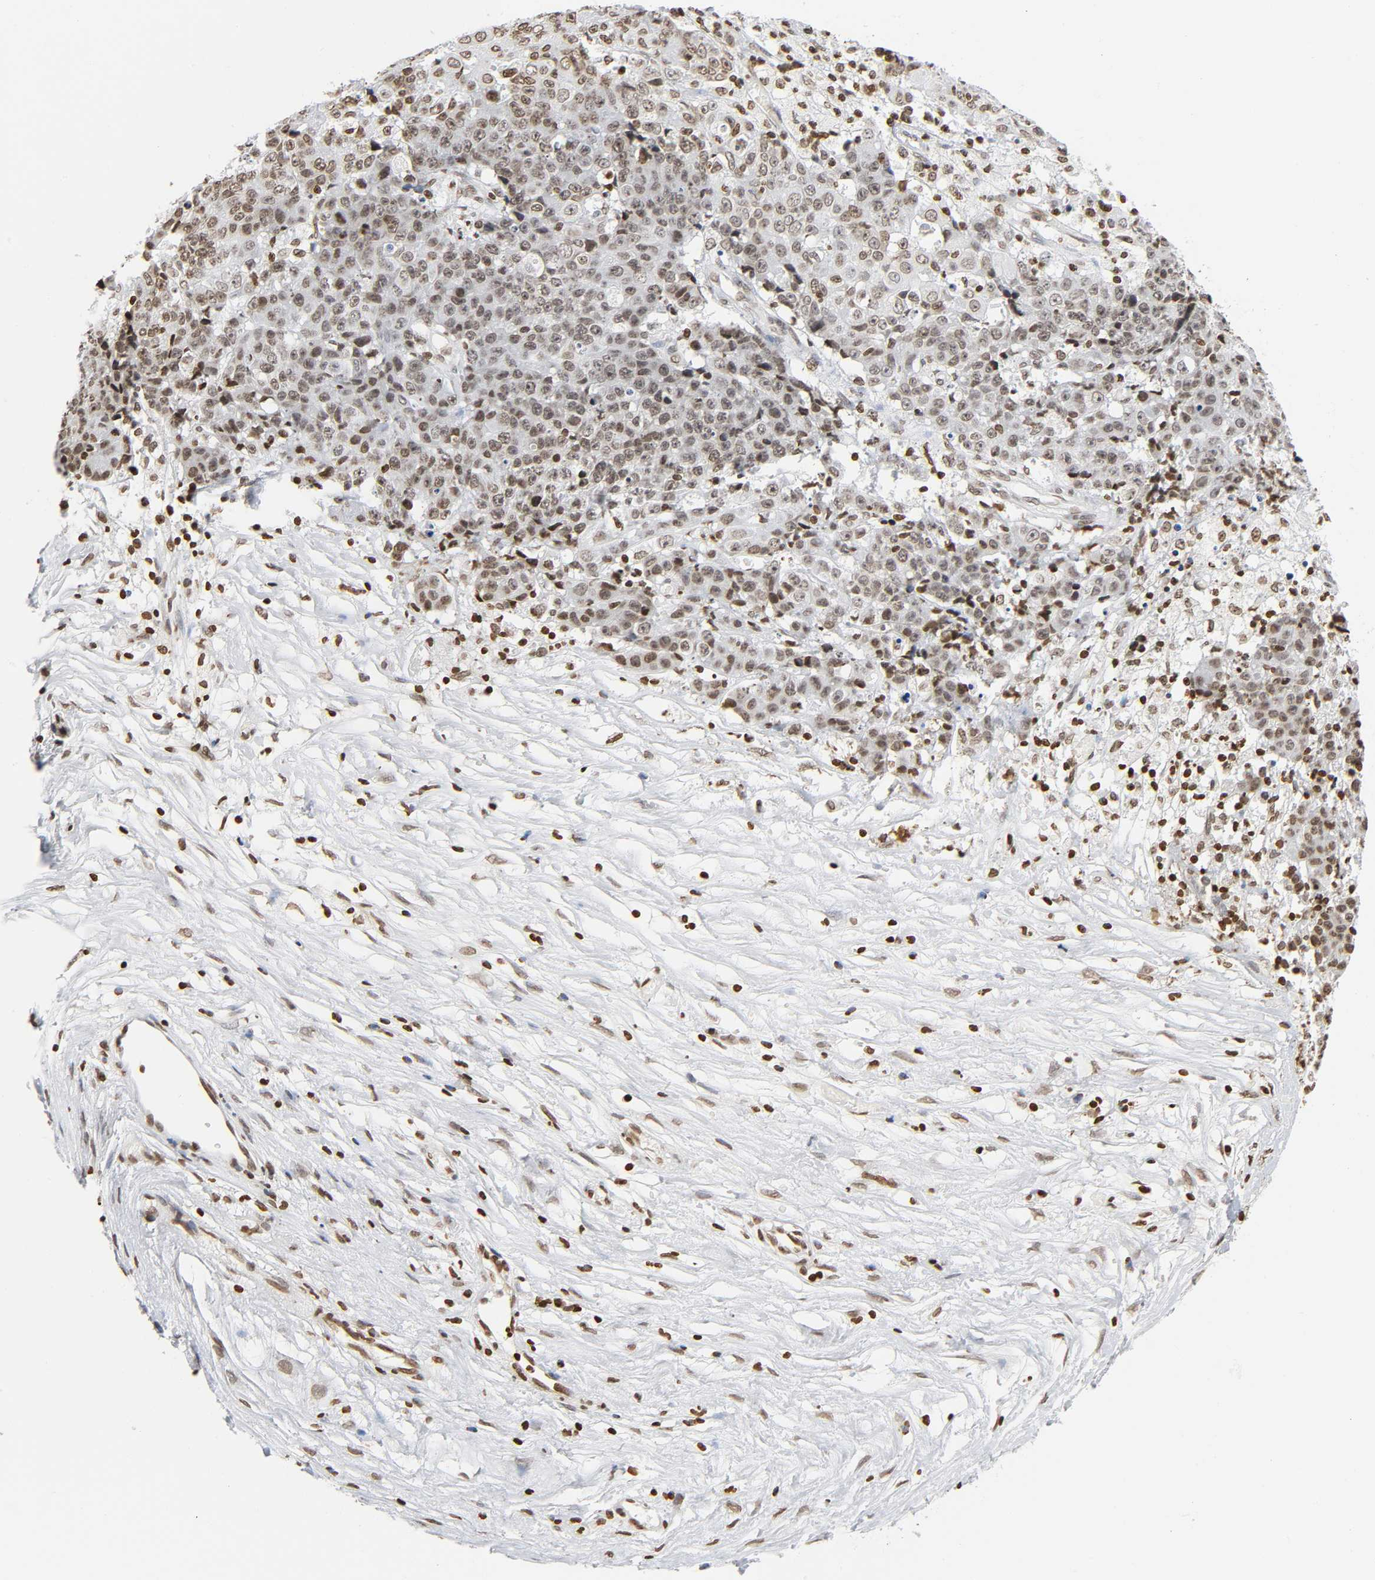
{"staining": {"intensity": "moderate", "quantity": ">75%", "location": "nuclear"}, "tissue": "ovarian cancer", "cell_type": "Tumor cells", "image_type": "cancer", "snomed": [{"axis": "morphology", "description": "Carcinoma, endometroid"}, {"axis": "topography", "description": "Ovary"}], "caption": "Protein staining of ovarian cancer (endometroid carcinoma) tissue exhibits moderate nuclear positivity in about >75% of tumor cells. (Stains: DAB in brown, nuclei in blue, Microscopy: brightfield microscopy at high magnification).", "gene": "HOXA6", "patient": {"sex": "female", "age": 42}}